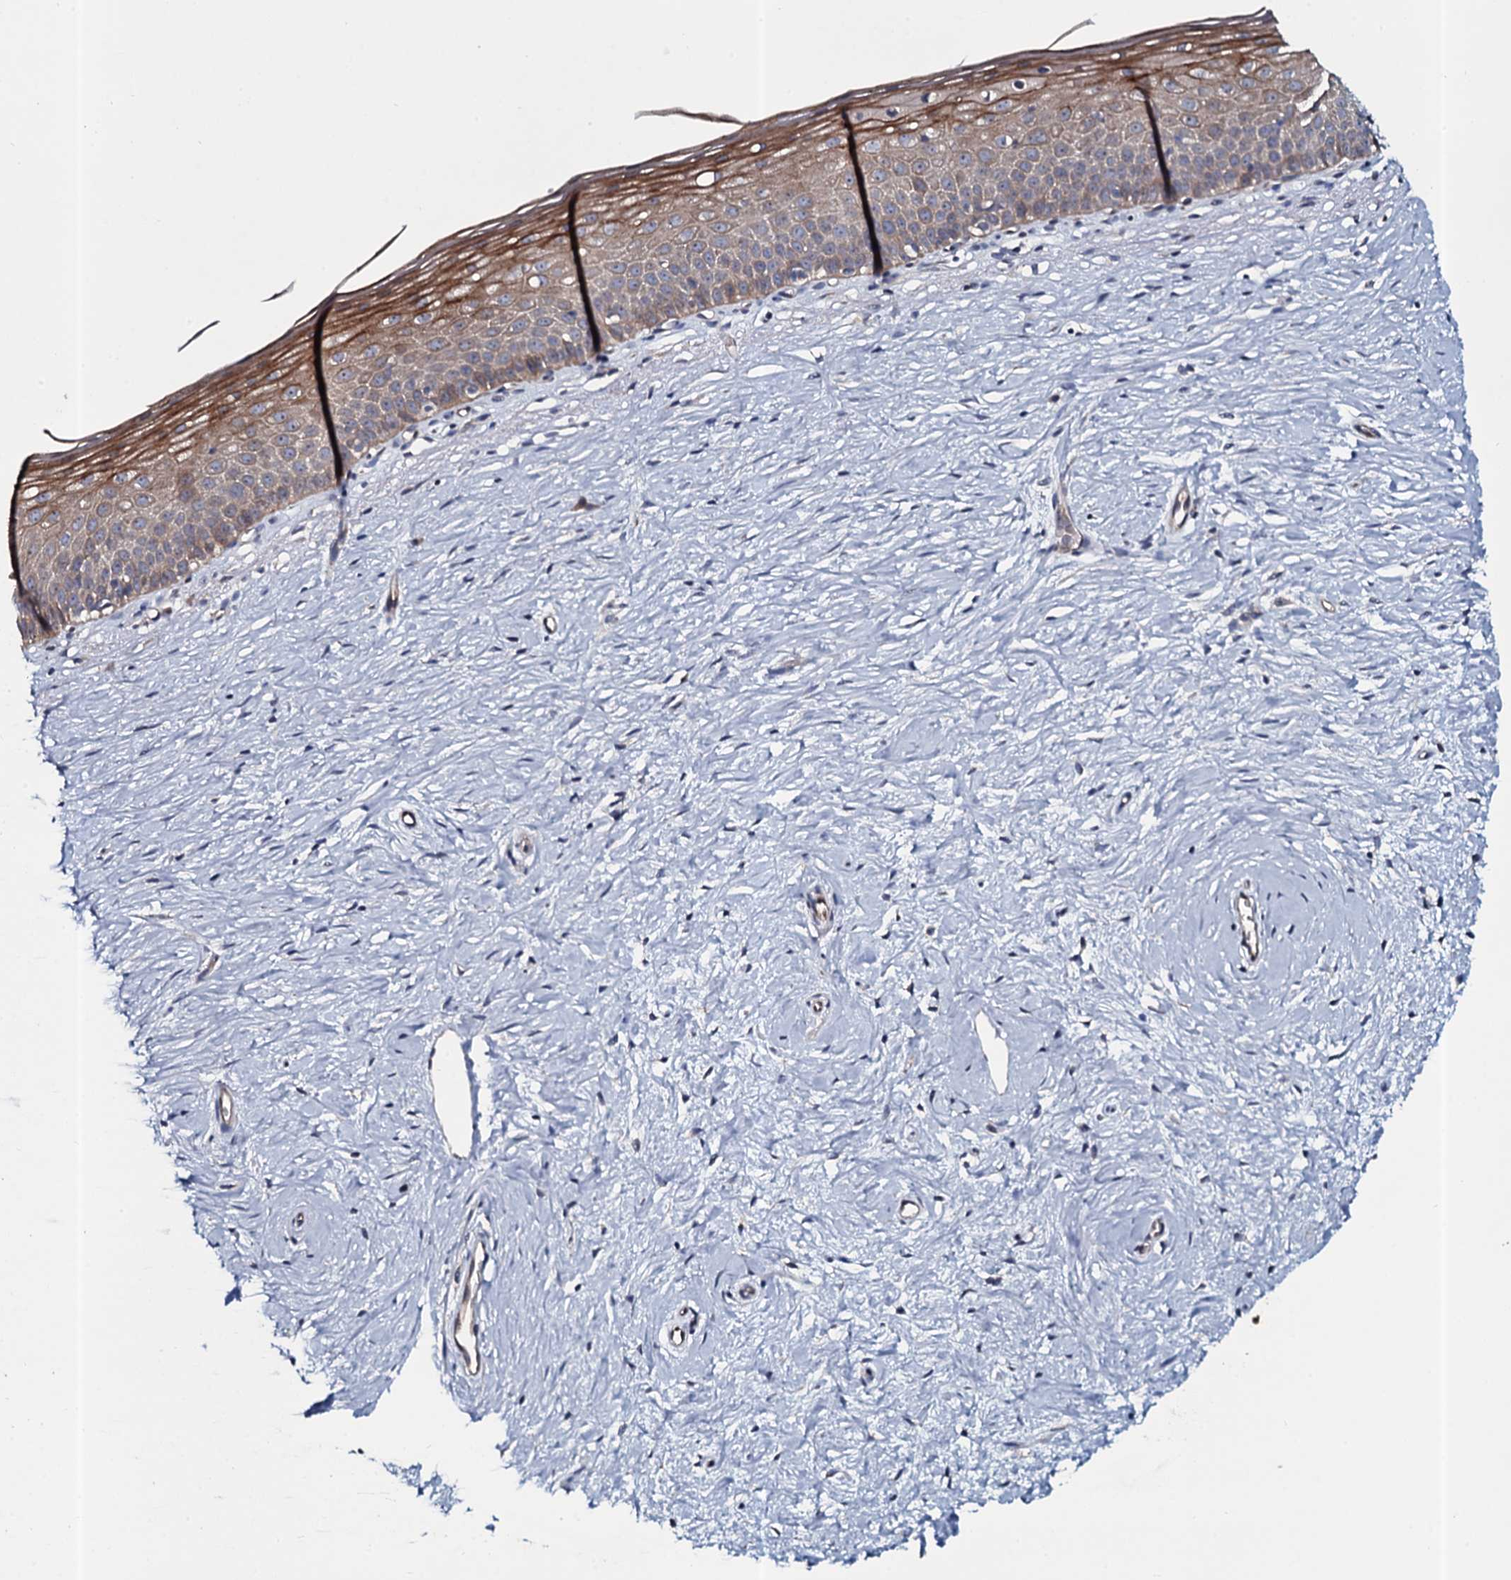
{"staining": {"intensity": "moderate", "quantity": "25%-75%", "location": "cytoplasmic/membranous"}, "tissue": "cervix", "cell_type": "Glandular cells", "image_type": "normal", "snomed": [{"axis": "morphology", "description": "Normal tissue, NOS"}, {"axis": "topography", "description": "Cervix"}], "caption": "Immunohistochemistry of normal human cervix displays medium levels of moderate cytoplasmic/membranous positivity in approximately 25%-75% of glandular cells.", "gene": "TMEM151A", "patient": {"sex": "female", "age": 57}}